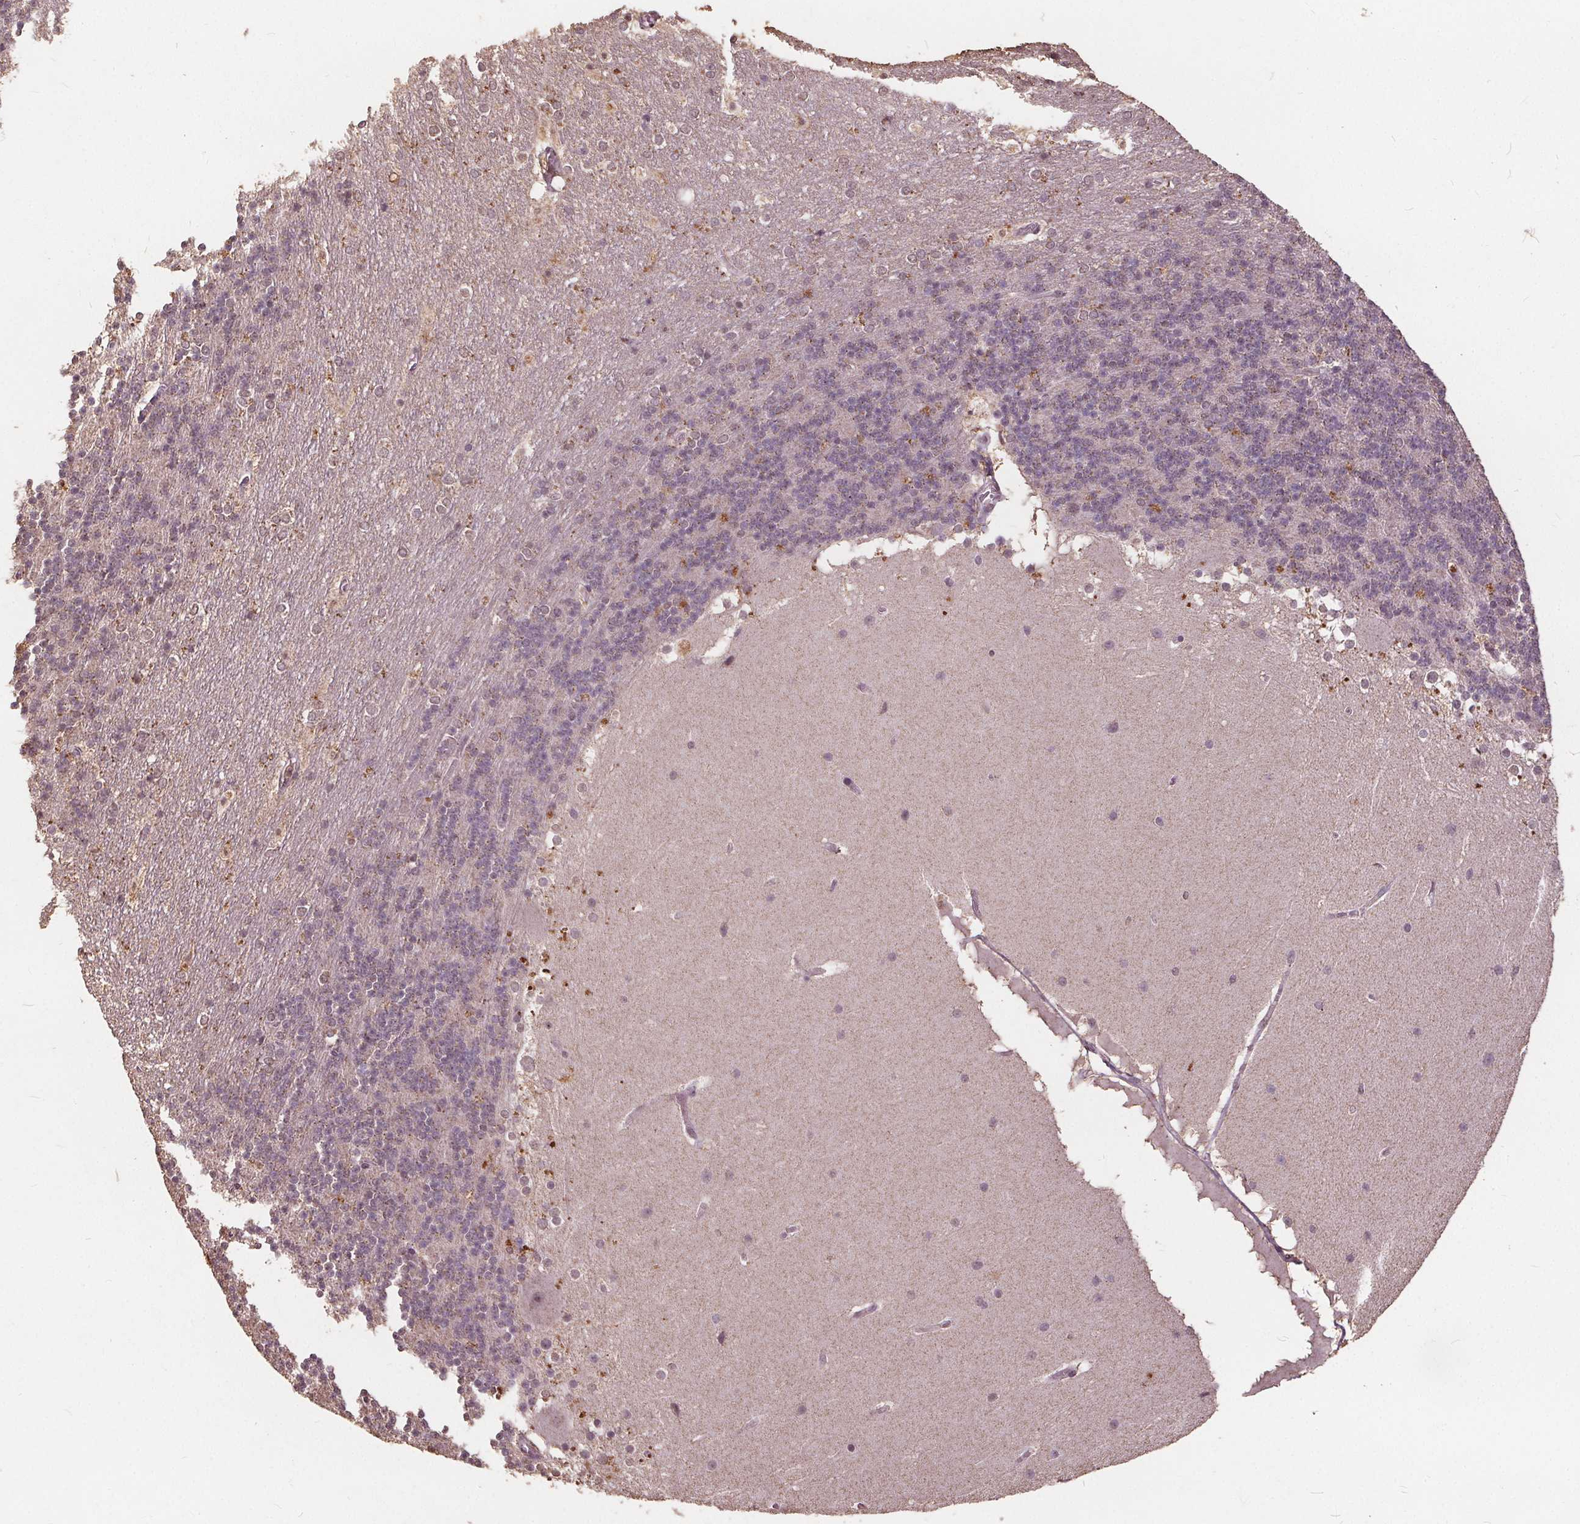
{"staining": {"intensity": "negative", "quantity": "none", "location": "none"}, "tissue": "cerebellum", "cell_type": "Cells in granular layer", "image_type": "normal", "snomed": [{"axis": "morphology", "description": "Normal tissue, NOS"}, {"axis": "topography", "description": "Cerebellum"}], "caption": "An IHC histopathology image of normal cerebellum is shown. There is no staining in cells in granular layer of cerebellum.", "gene": "DSG3", "patient": {"sex": "female", "age": 19}}